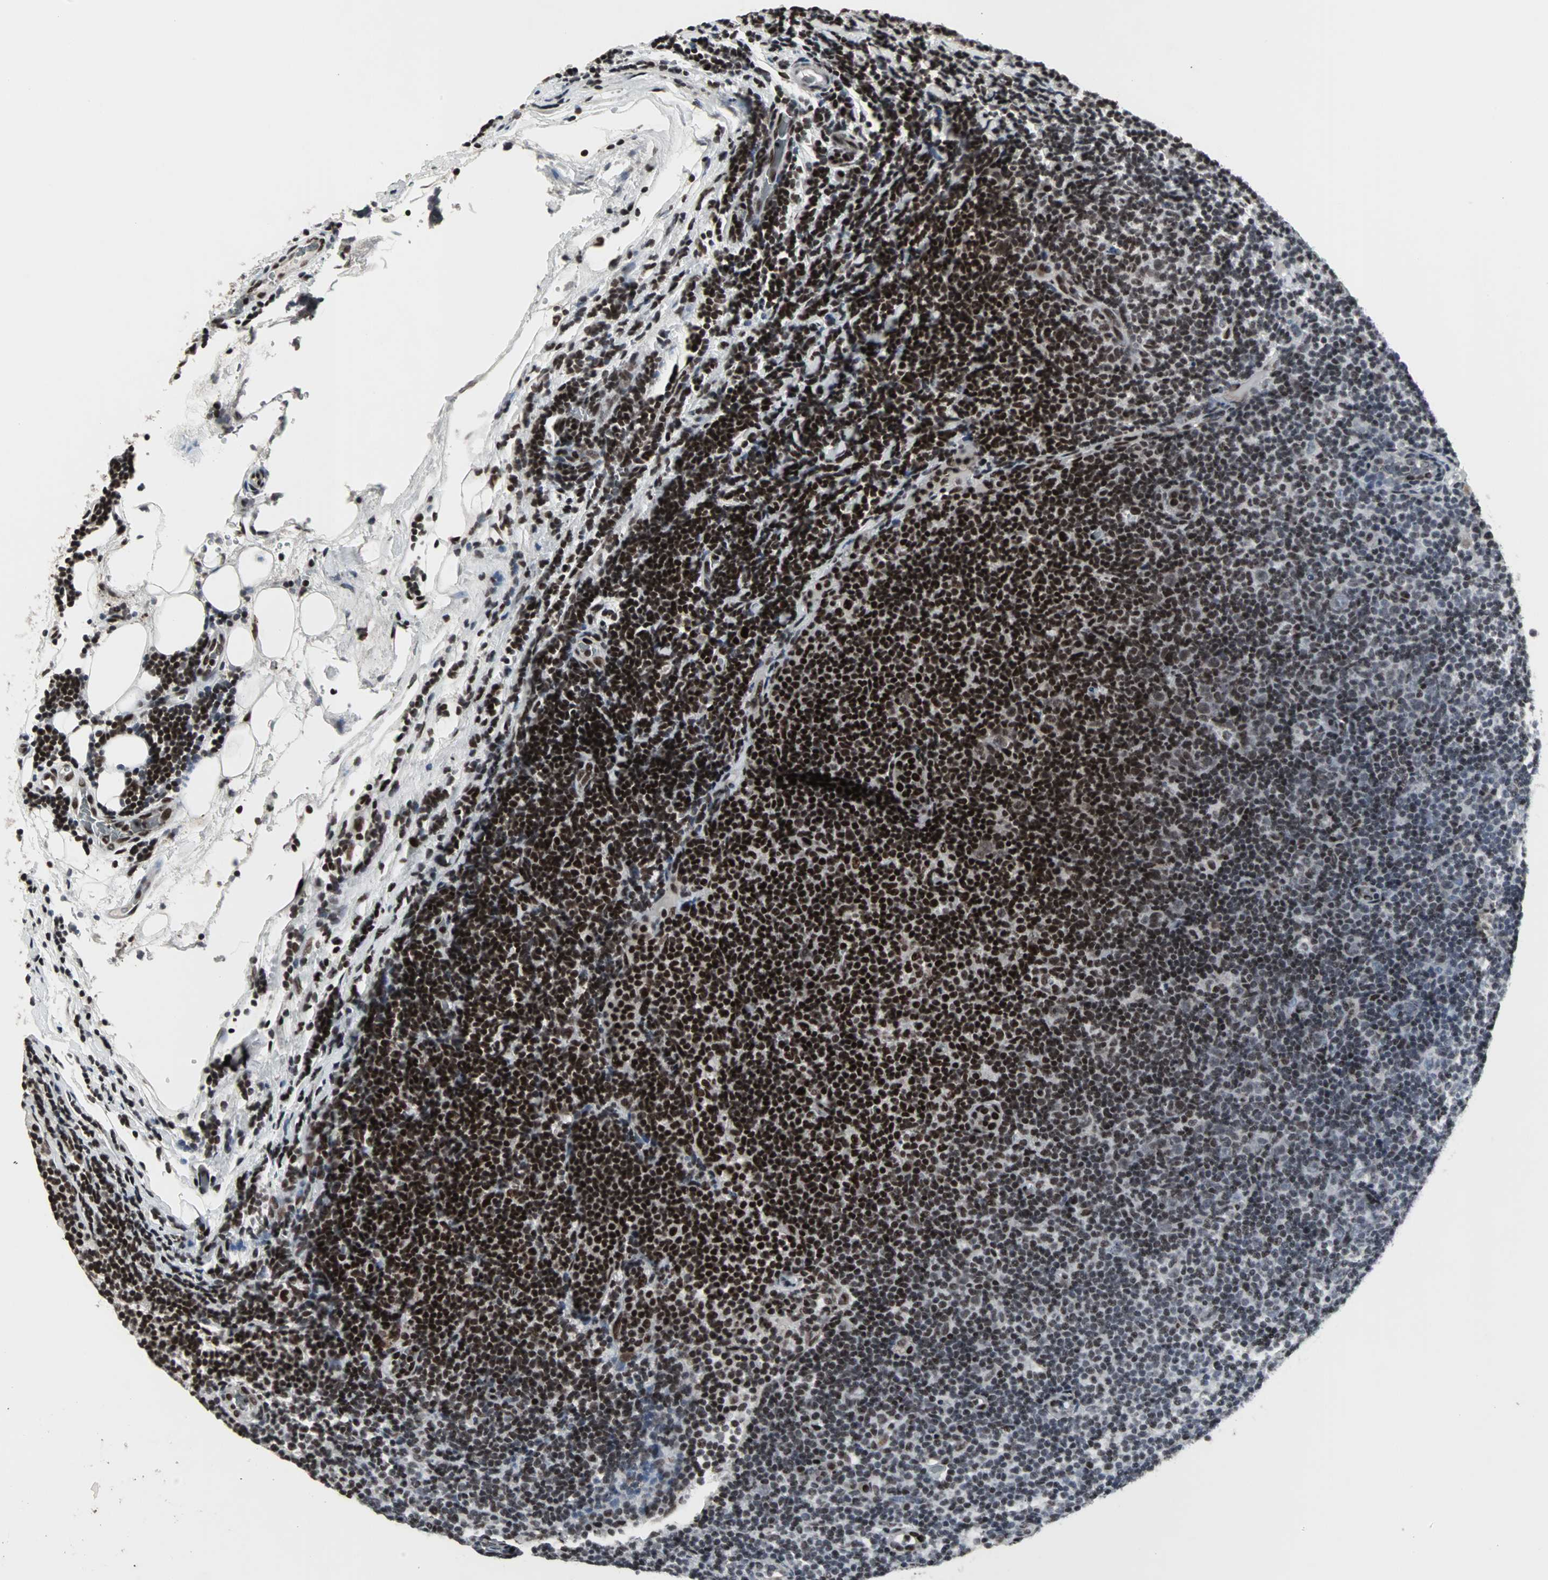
{"staining": {"intensity": "strong", "quantity": ">75%", "location": "nuclear"}, "tissue": "lymphoma", "cell_type": "Tumor cells", "image_type": "cancer", "snomed": [{"axis": "morphology", "description": "Malignant lymphoma, non-Hodgkin's type, Low grade"}, {"axis": "topography", "description": "Lymph node"}], "caption": "A photomicrograph of malignant lymphoma, non-Hodgkin's type (low-grade) stained for a protein shows strong nuclear brown staining in tumor cells.", "gene": "PNKP", "patient": {"sex": "male", "age": 83}}